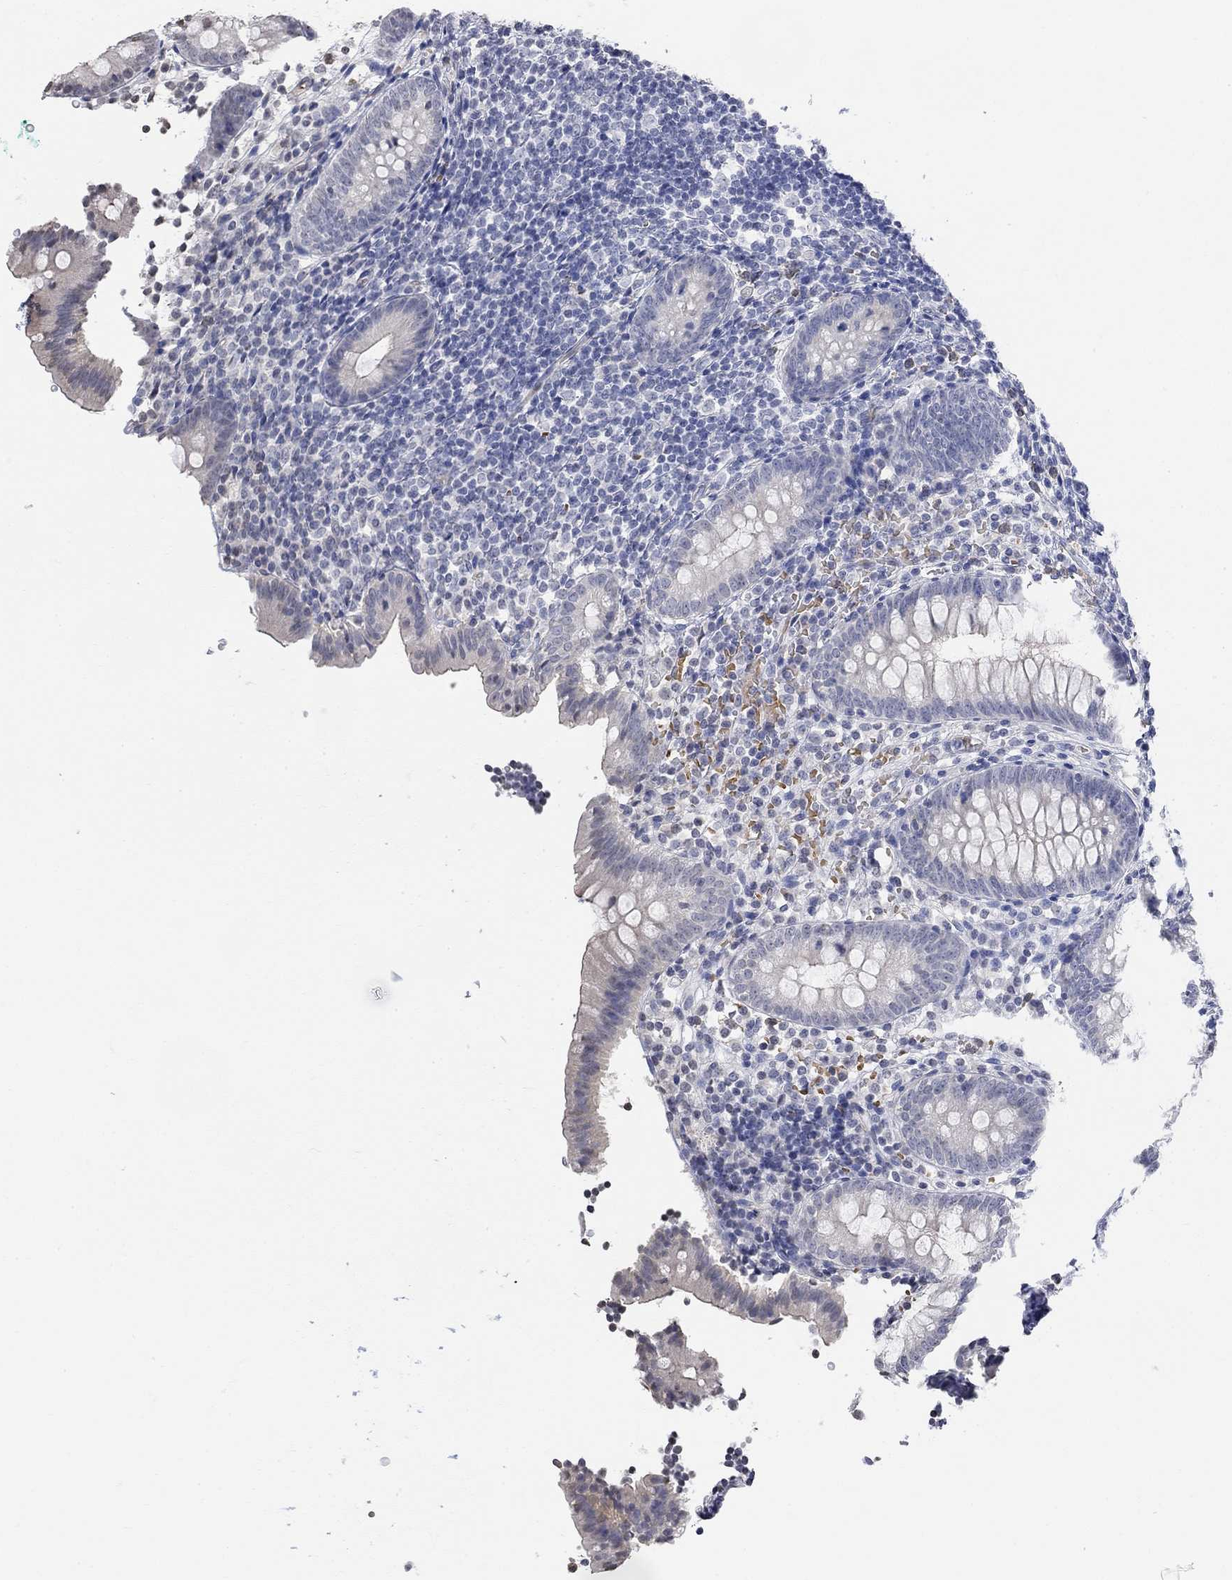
{"staining": {"intensity": "negative", "quantity": "none", "location": "none"}, "tissue": "appendix", "cell_type": "Glandular cells", "image_type": "normal", "snomed": [{"axis": "morphology", "description": "Normal tissue, NOS"}, {"axis": "topography", "description": "Appendix"}], "caption": "A high-resolution photomicrograph shows immunohistochemistry (IHC) staining of unremarkable appendix, which demonstrates no significant positivity in glandular cells.", "gene": "TMEM255A", "patient": {"sex": "female", "age": 40}}